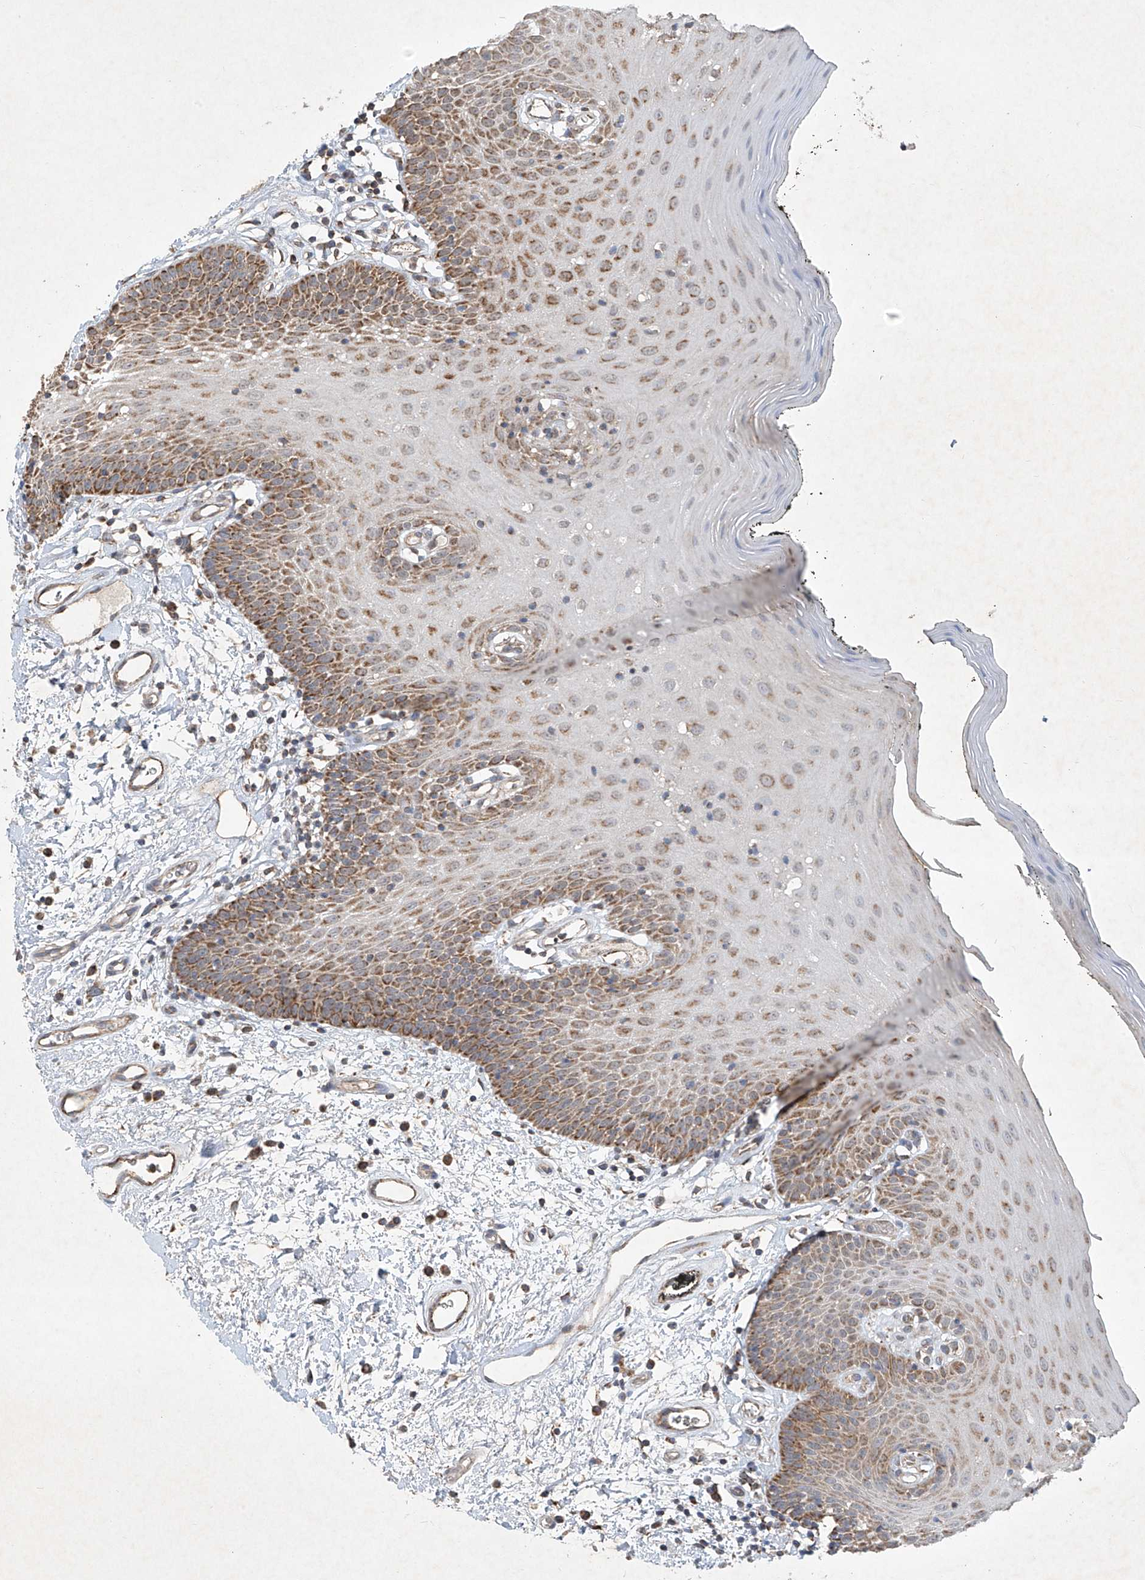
{"staining": {"intensity": "moderate", "quantity": ">75%", "location": "cytoplasmic/membranous"}, "tissue": "oral mucosa", "cell_type": "Squamous epithelial cells", "image_type": "normal", "snomed": [{"axis": "morphology", "description": "Normal tissue, NOS"}, {"axis": "topography", "description": "Oral tissue"}], "caption": "Immunohistochemical staining of benign human oral mucosa displays >75% levels of moderate cytoplasmic/membranous protein staining in approximately >75% of squamous epithelial cells. The staining was performed using DAB (3,3'-diaminobenzidine), with brown indicating positive protein expression. Nuclei are stained blue with hematoxylin.", "gene": "UQCC1", "patient": {"sex": "male", "age": 74}}